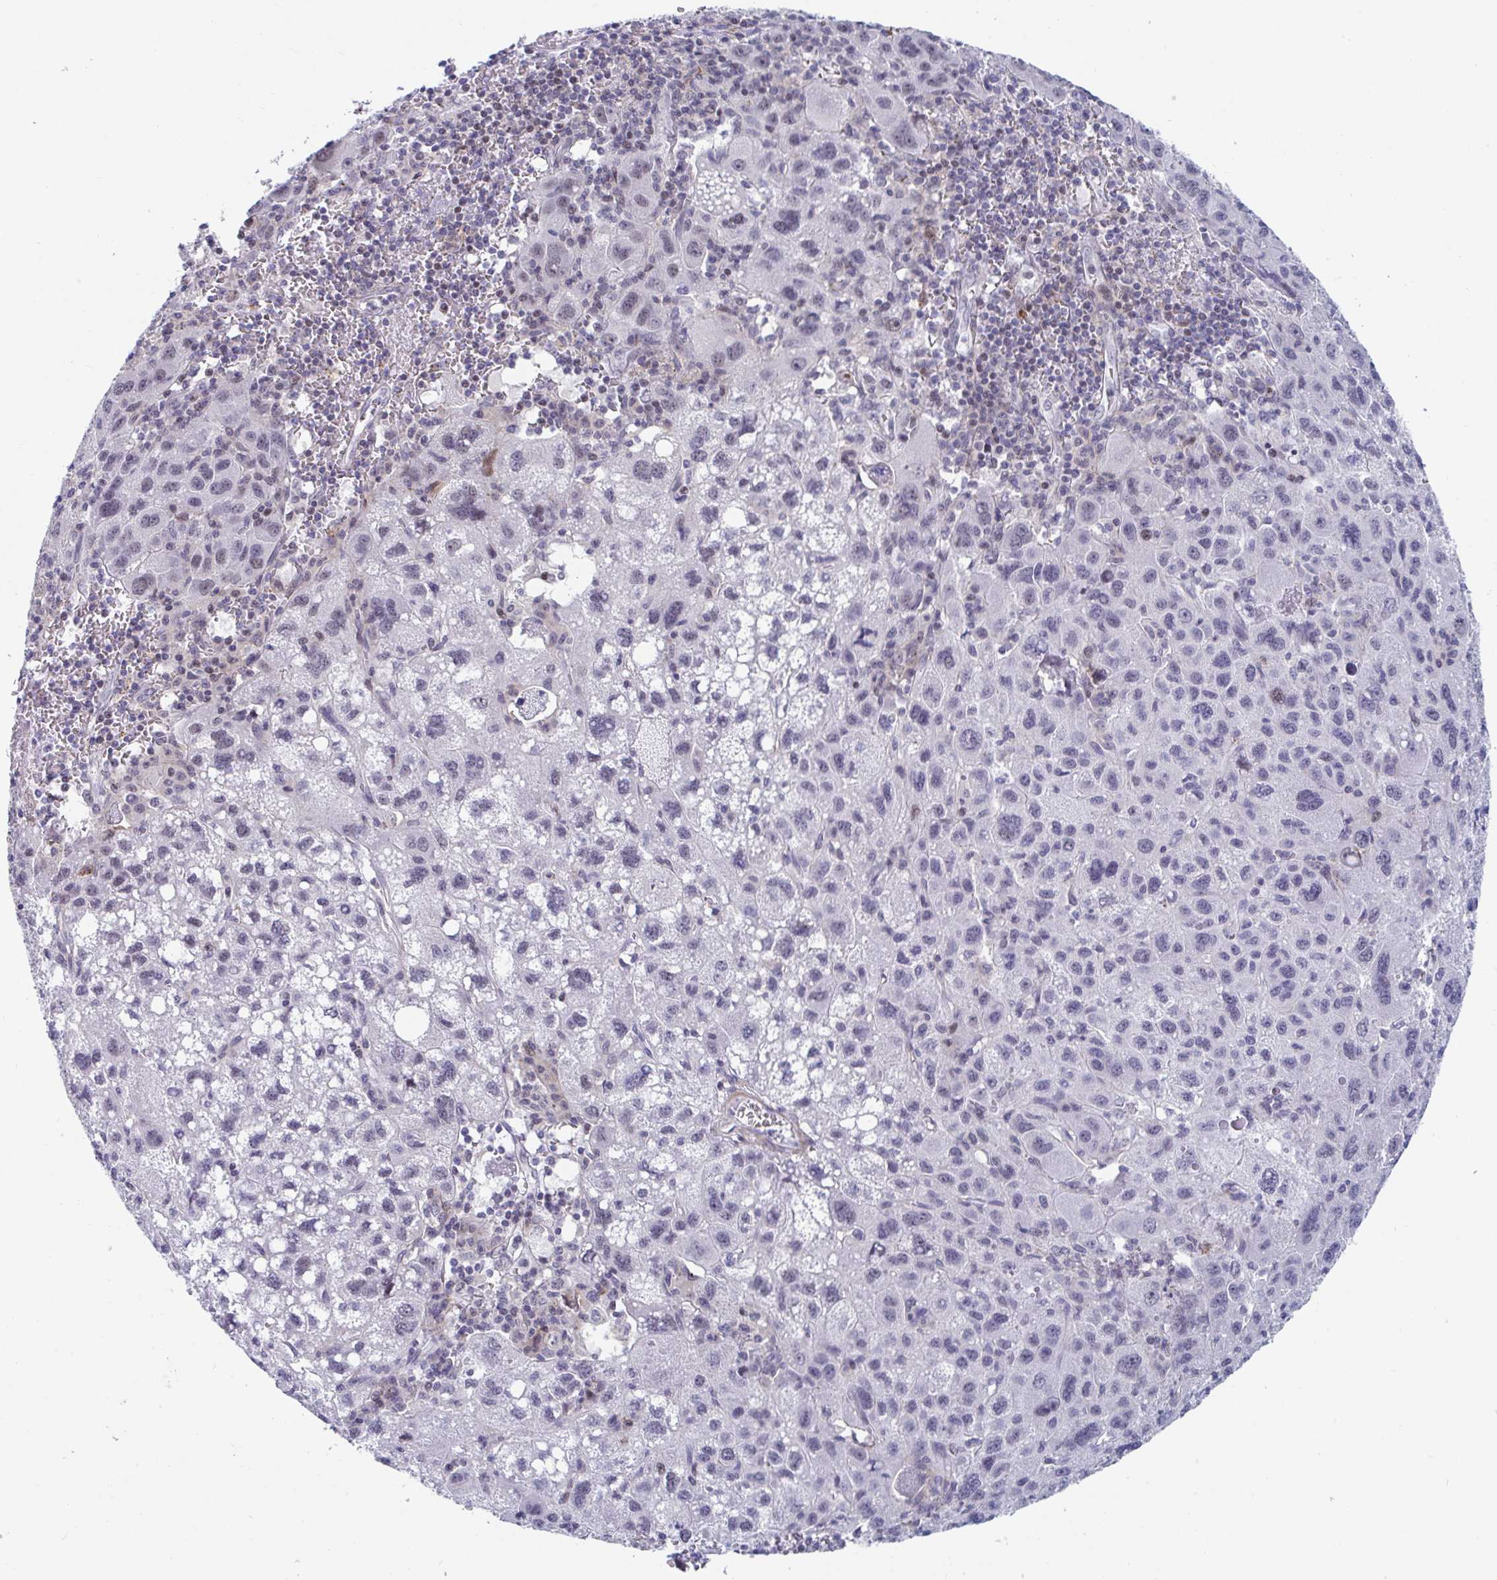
{"staining": {"intensity": "weak", "quantity": "<25%", "location": "nuclear"}, "tissue": "liver cancer", "cell_type": "Tumor cells", "image_type": "cancer", "snomed": [{"axis": "morphology", "description": "Carcinoma, Hepatocellular, NOS"}, {"axis": "topography", "description": "Liver"}], "caption": "Immunohistochemistry (IHC) of liver cancer reveals no staining in tumor cells. (Immunohistochemistry, brightfield microscopy, high magnification).", "gene": "WDR72", "patient": {"sex": "female", "age": 77}}